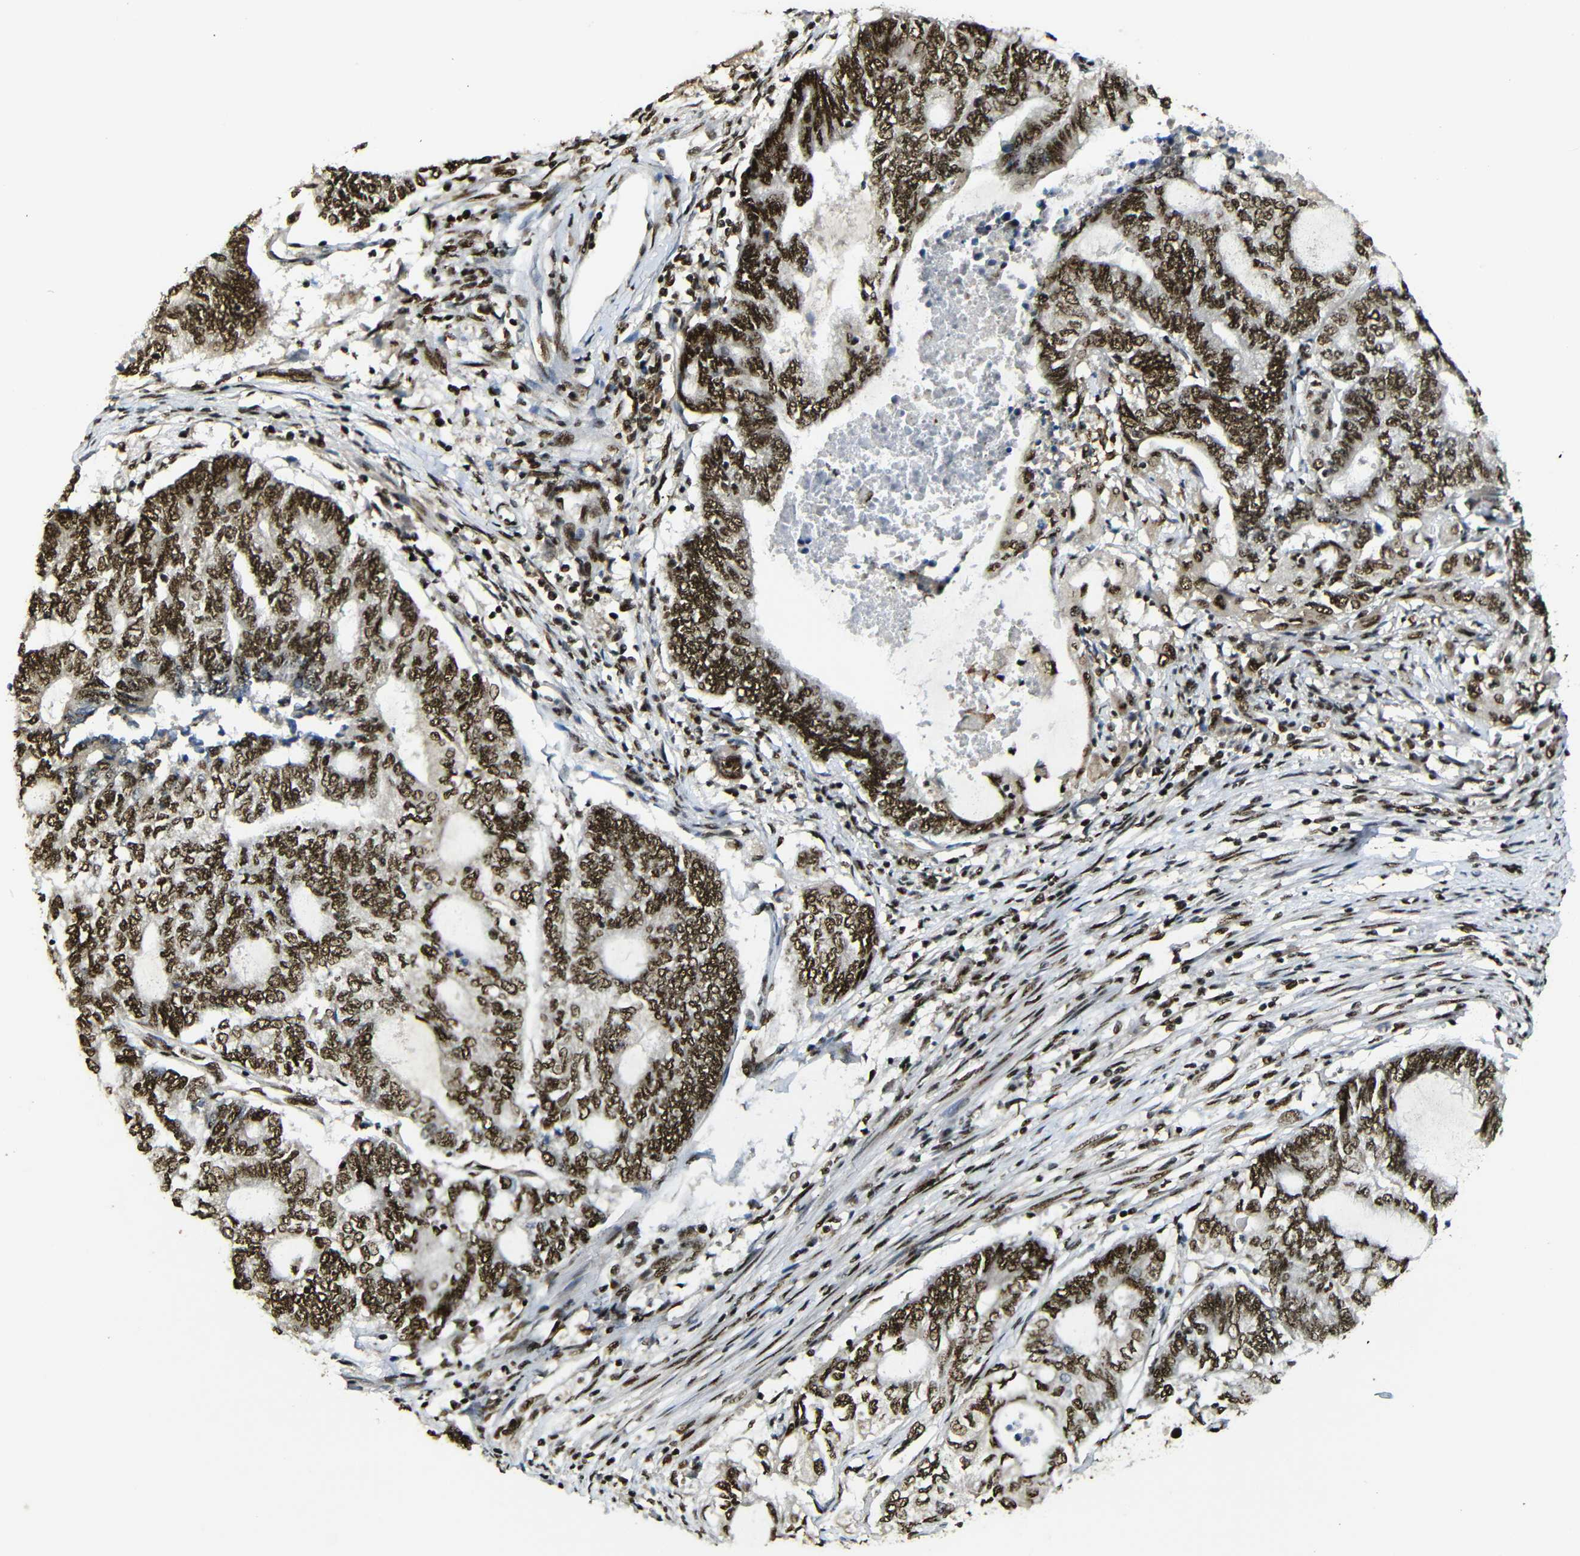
{"staining": {"intensity": "strong", "quantity": ">75%", "location": "cytoplasmic/membranous,nuclear"}, "tissue": "endometrial cancer", "cell_type": "Tumor cells", "image_type": "cancer", "snomed": [{"axis": "morphology", "description": "Adenocarcinoma, NOS"}, {"axis": "topography", "description": "Uterus"}, {"axis": "topography", "description": "Endometrium"}], "caption": "DAB immunohistochemical staining of human endometrial cancer shows strong cytoplasmic/membranous and nuclear protein expression in about >75% of tumor cells.", "gene": "TCF7L2", "patient": {"sex": "female", "age": 70}}